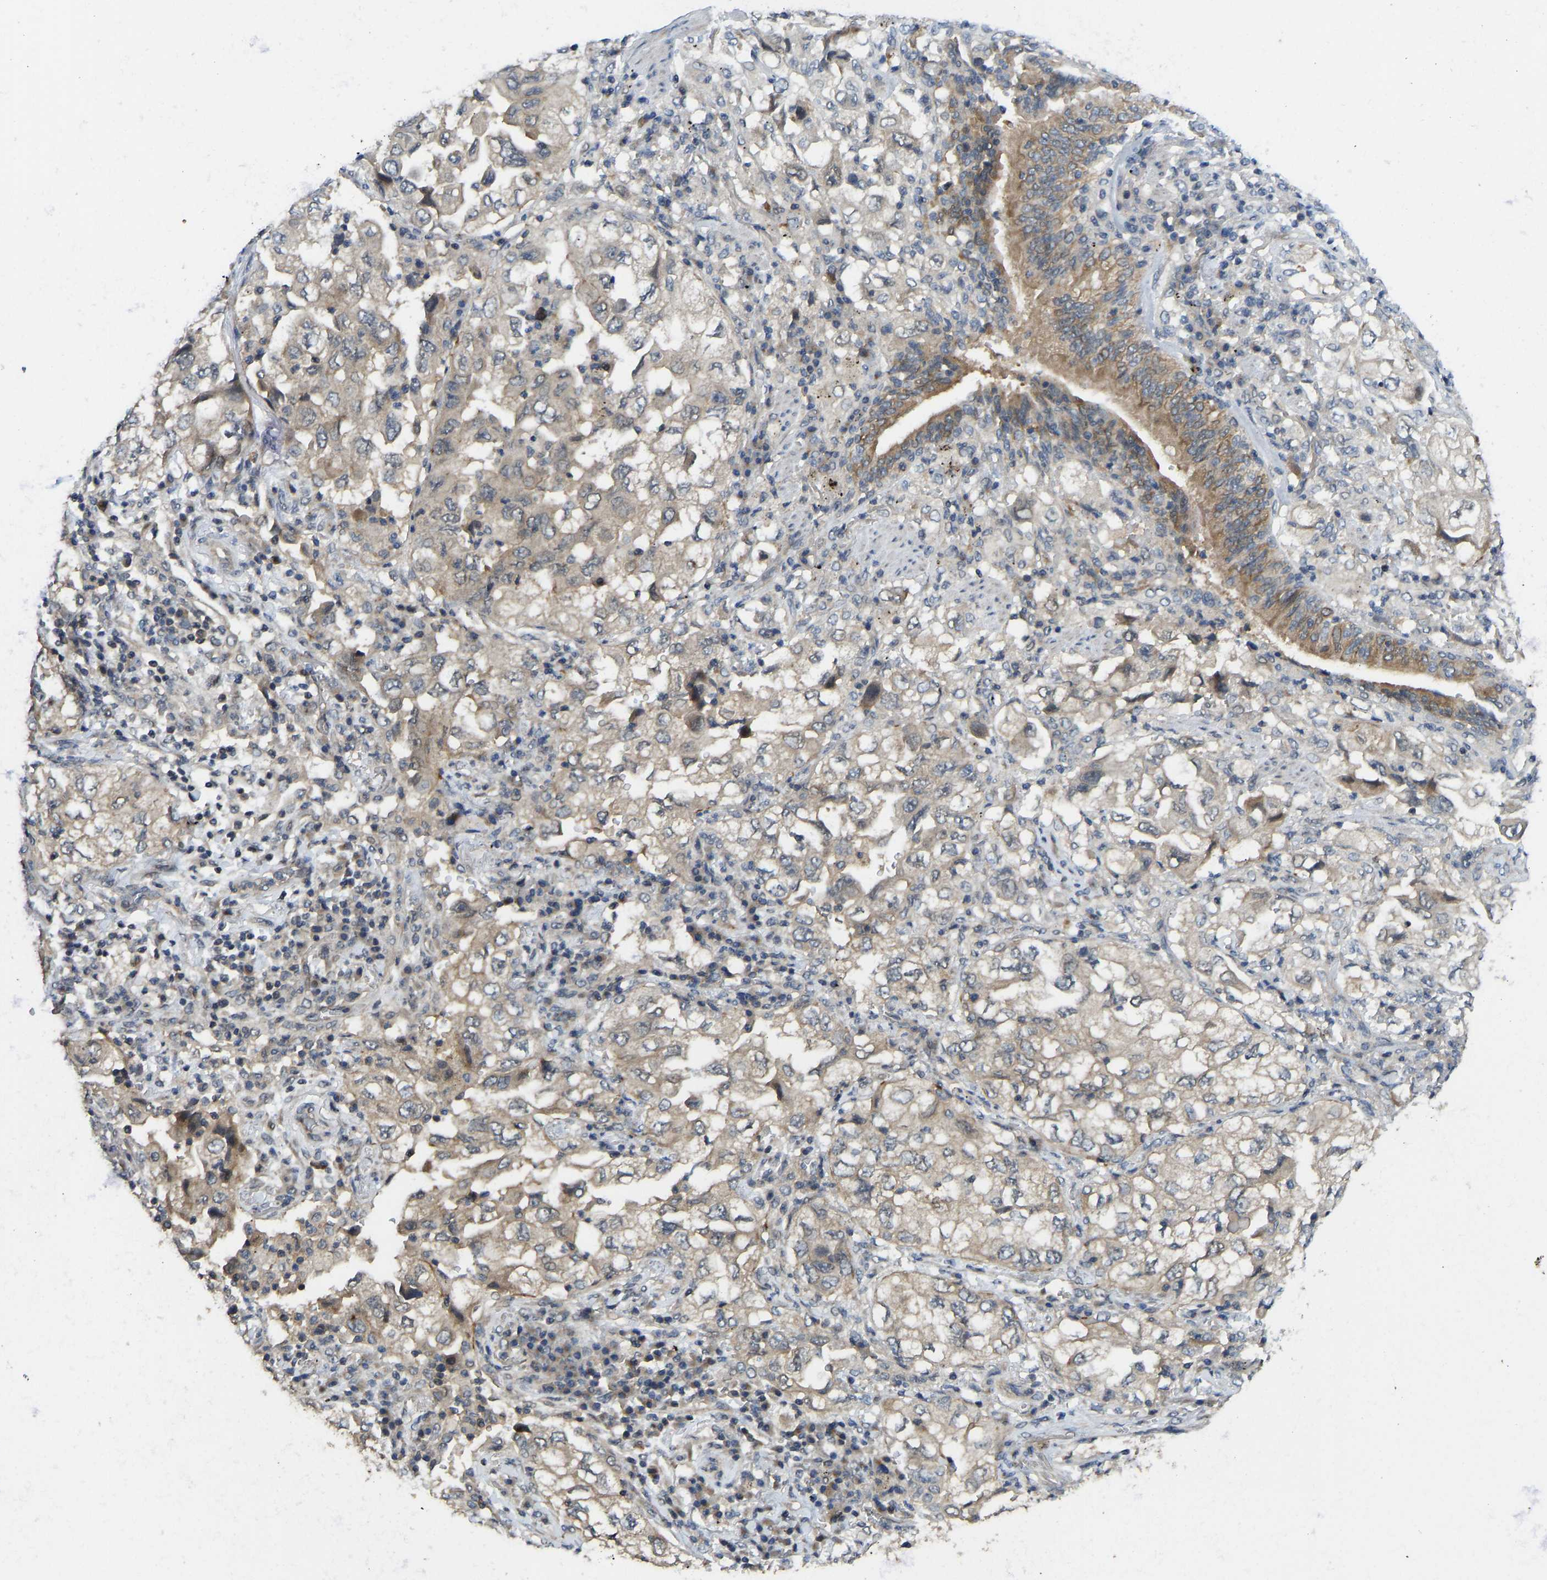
{"staining": {"intensity": "weak", "quantity": "<25%", "location": "cytoplasmic/membranous"}, "tissue": "lung cancer", "cell_type": "Tumor cells", "image_type": "cancer", "snomed": [{"axis": "morphology", "description": "Adenocarcinoma, NOS"}, {"axis": "topography", "description": "Lung"}], "caption": "IHC image of neoplastic tissue: human lung cancer (adenocarcinoma) stained with DAB (3,3'-diaminobenzidine) exhibits no significant protein staining in tumor cells.", "gene": "NDRG3", "patient": {"sex": "male", "age": 64}}